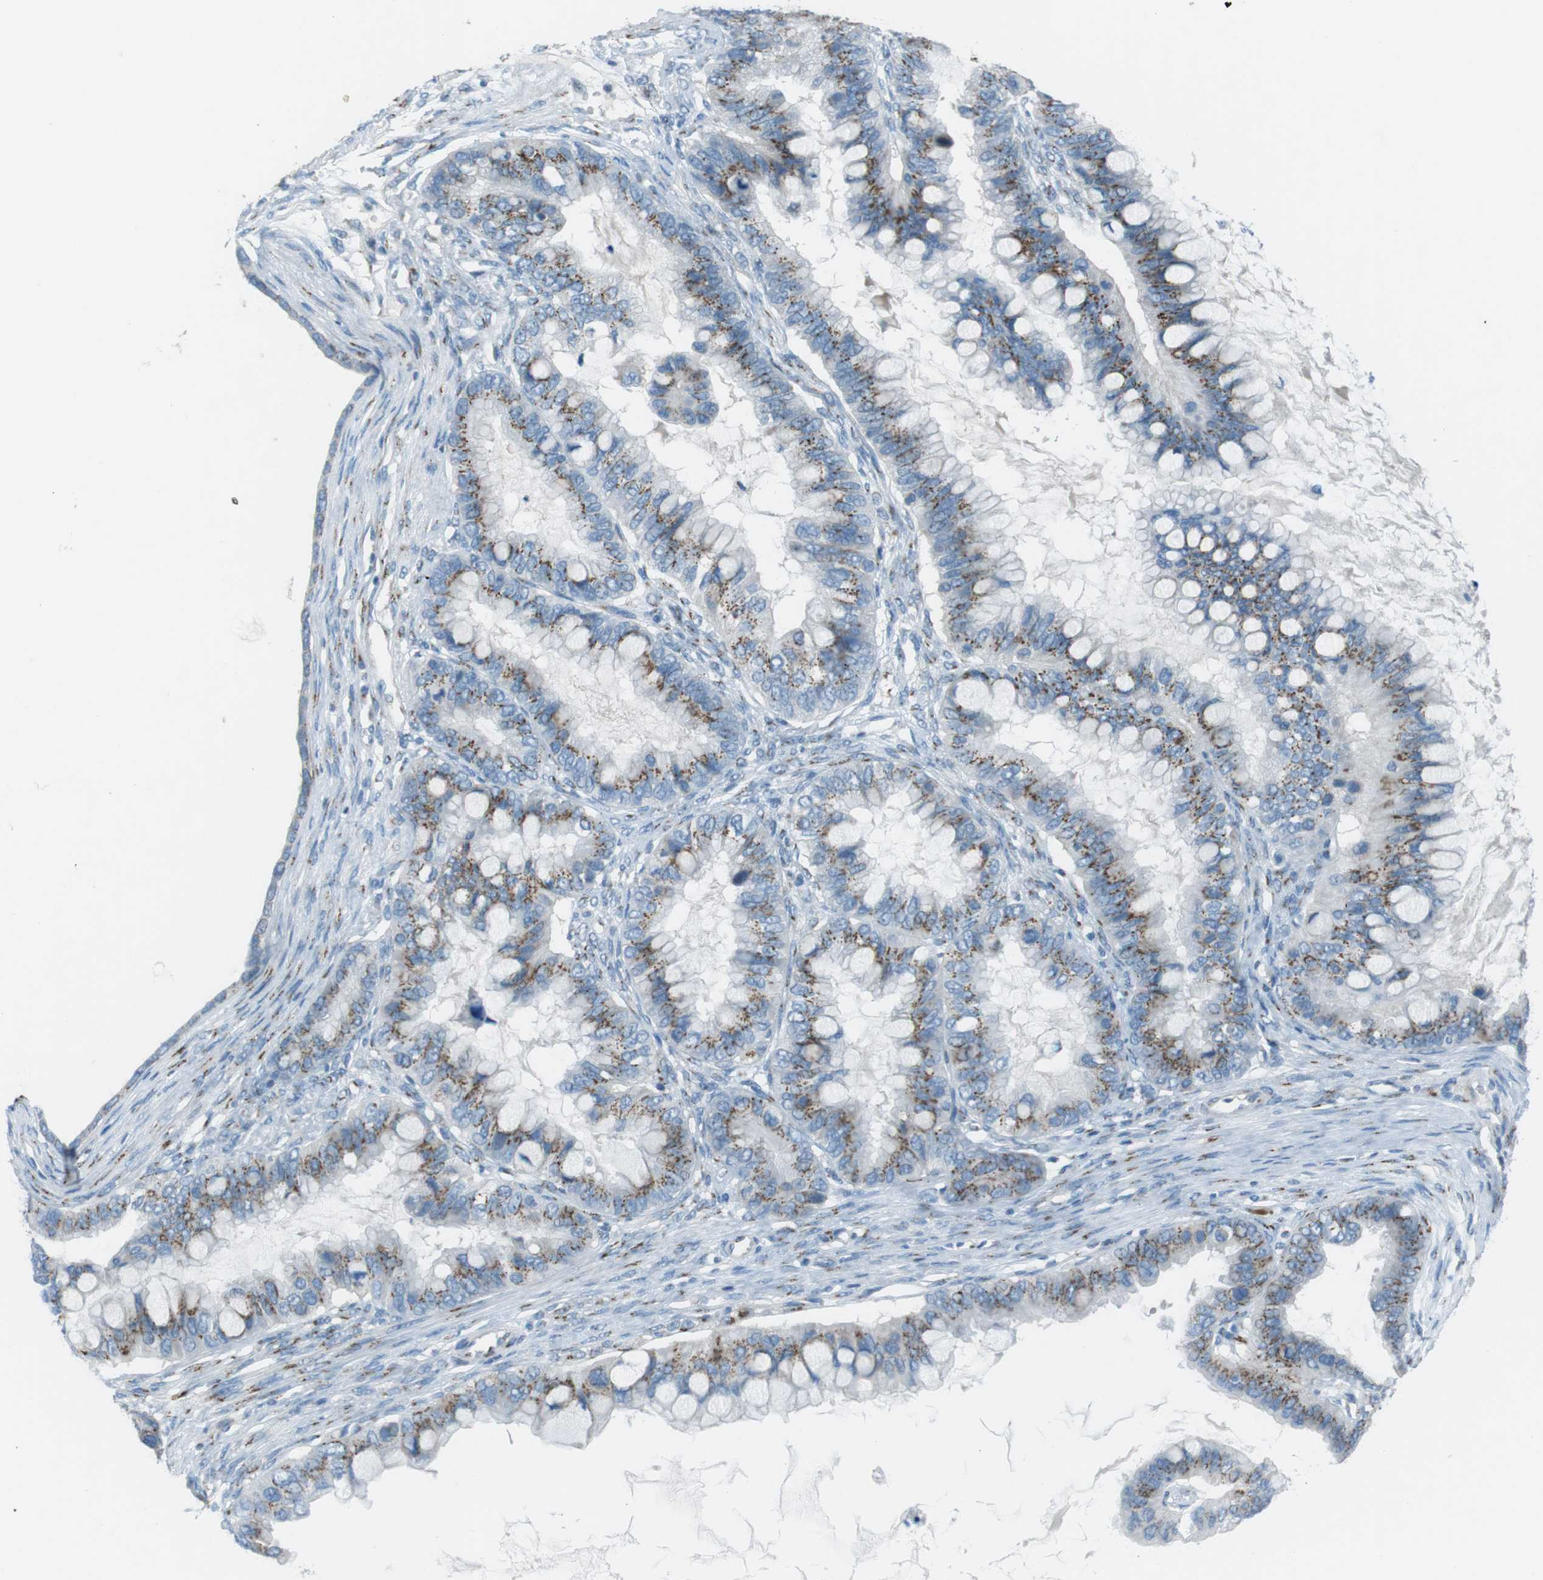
{"staining": {"intensity": "moderate", "quantity": ">75%", "location": "cytoplasmic/membranous"}, "tissue": "ovarian cancer", "cell_type": "Tumor cells", "image_type": "cancer", "snomed": [{"axis": "morphology", "description": "Cystadenocarcinoma, mucinous, NOS"}, {"axis": "topography", "description": "Ovary"}], "caption": "IHC image of human ovarian cancer stained for a protein (brown), which shows medium levels of moderate cytoplasmic/membranous positivity in about >75% of tumor cells.", "gene": "TXNDC15", "patient": {"sex": "female", "age": 80}}